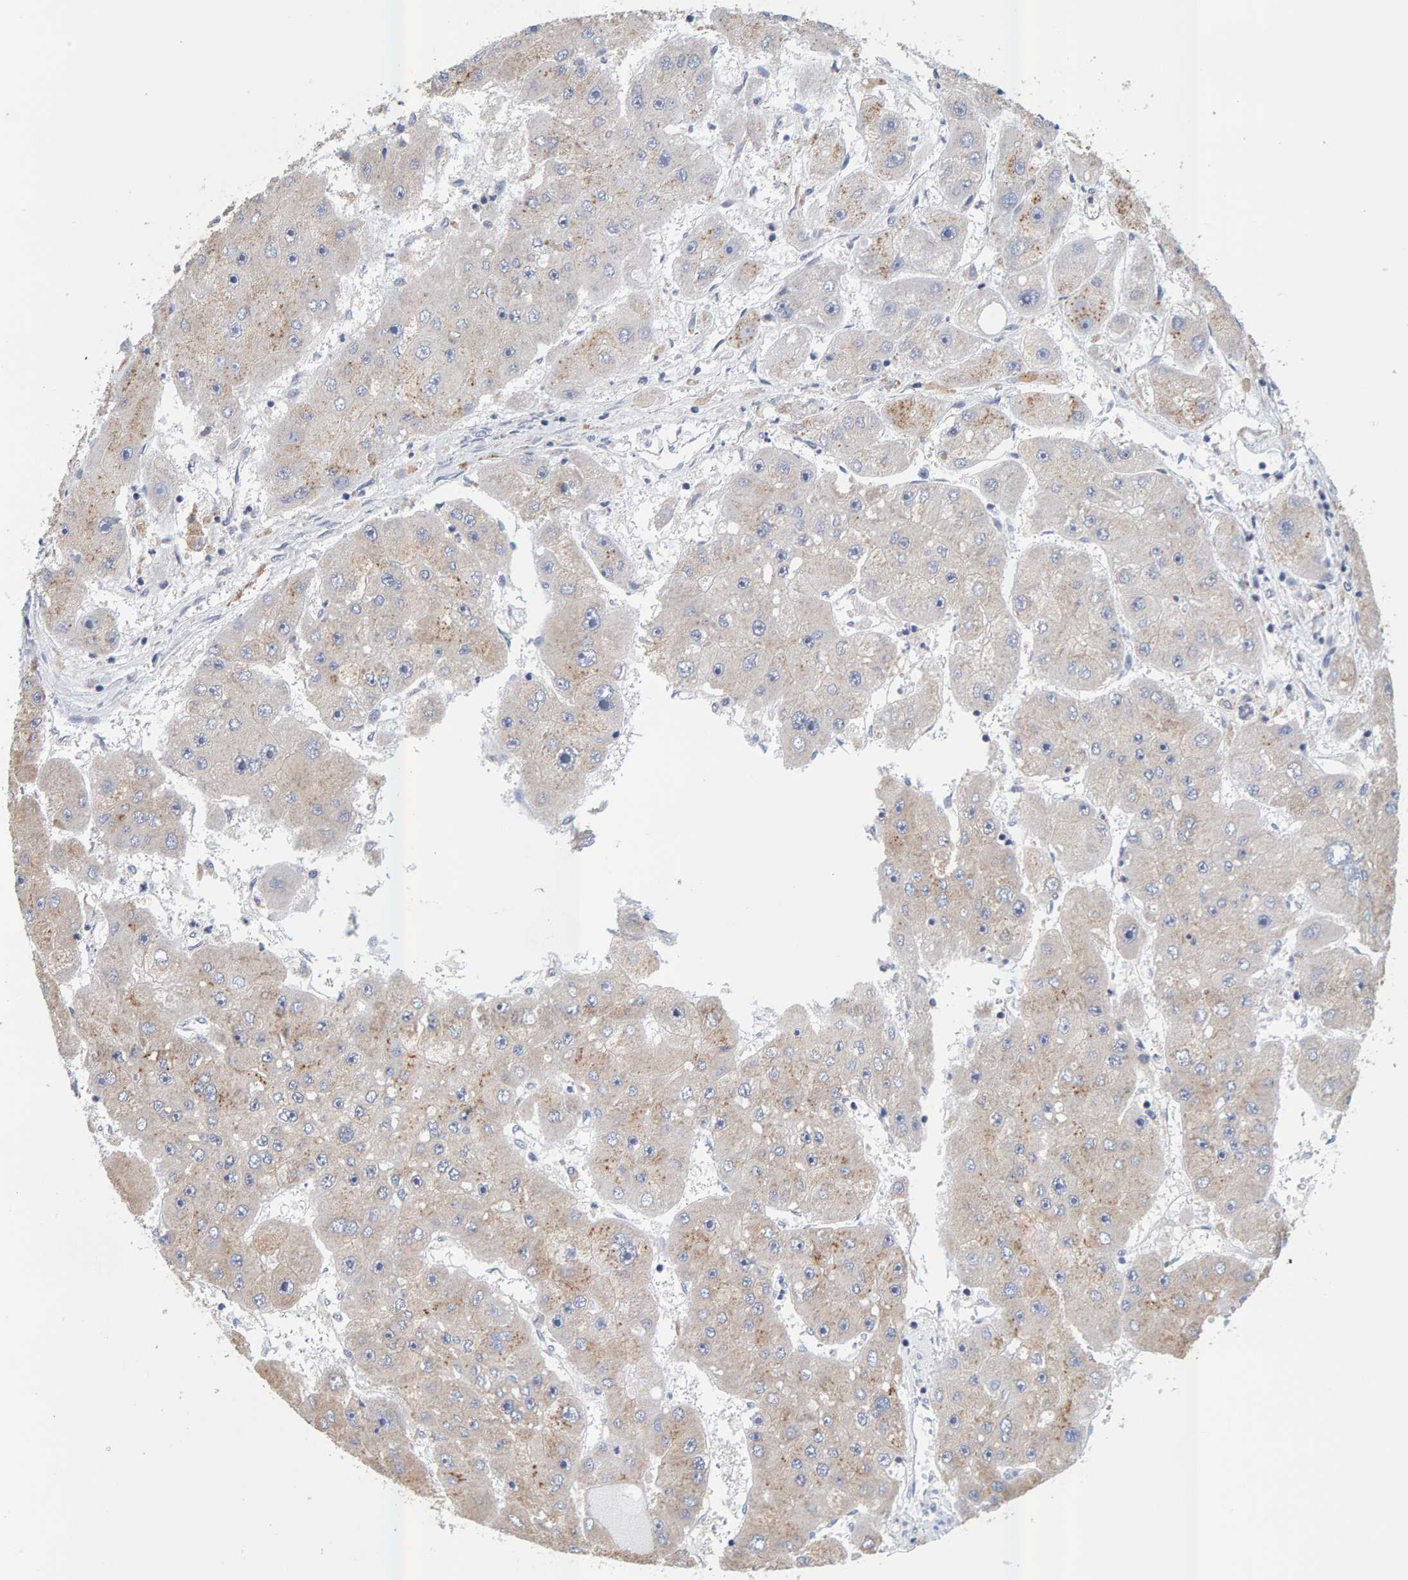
{"staining": {"intensity": "moderate", "quantity": "<25%", "location": "cytoplasmic/membranous"}, "tissue": "liver cancer", "cell_type": "Tumor cells", "image_type": "cancer", "snomed": [{"axis": "morphology", "description": "Carcinoma, Hepatocellular, NOS"}, {"axis": "topography", "description": "Liver"}], "caption": "Protein staining of liver cancer tissue reveals moderate cytoplasmic/membranous staining in about <25% of tumor cells. (DAB IHC, brown staining for protein, blue staining for nuclei).", "gene": "SGPL1", "patient": {"sex": "female", "age": 61}}